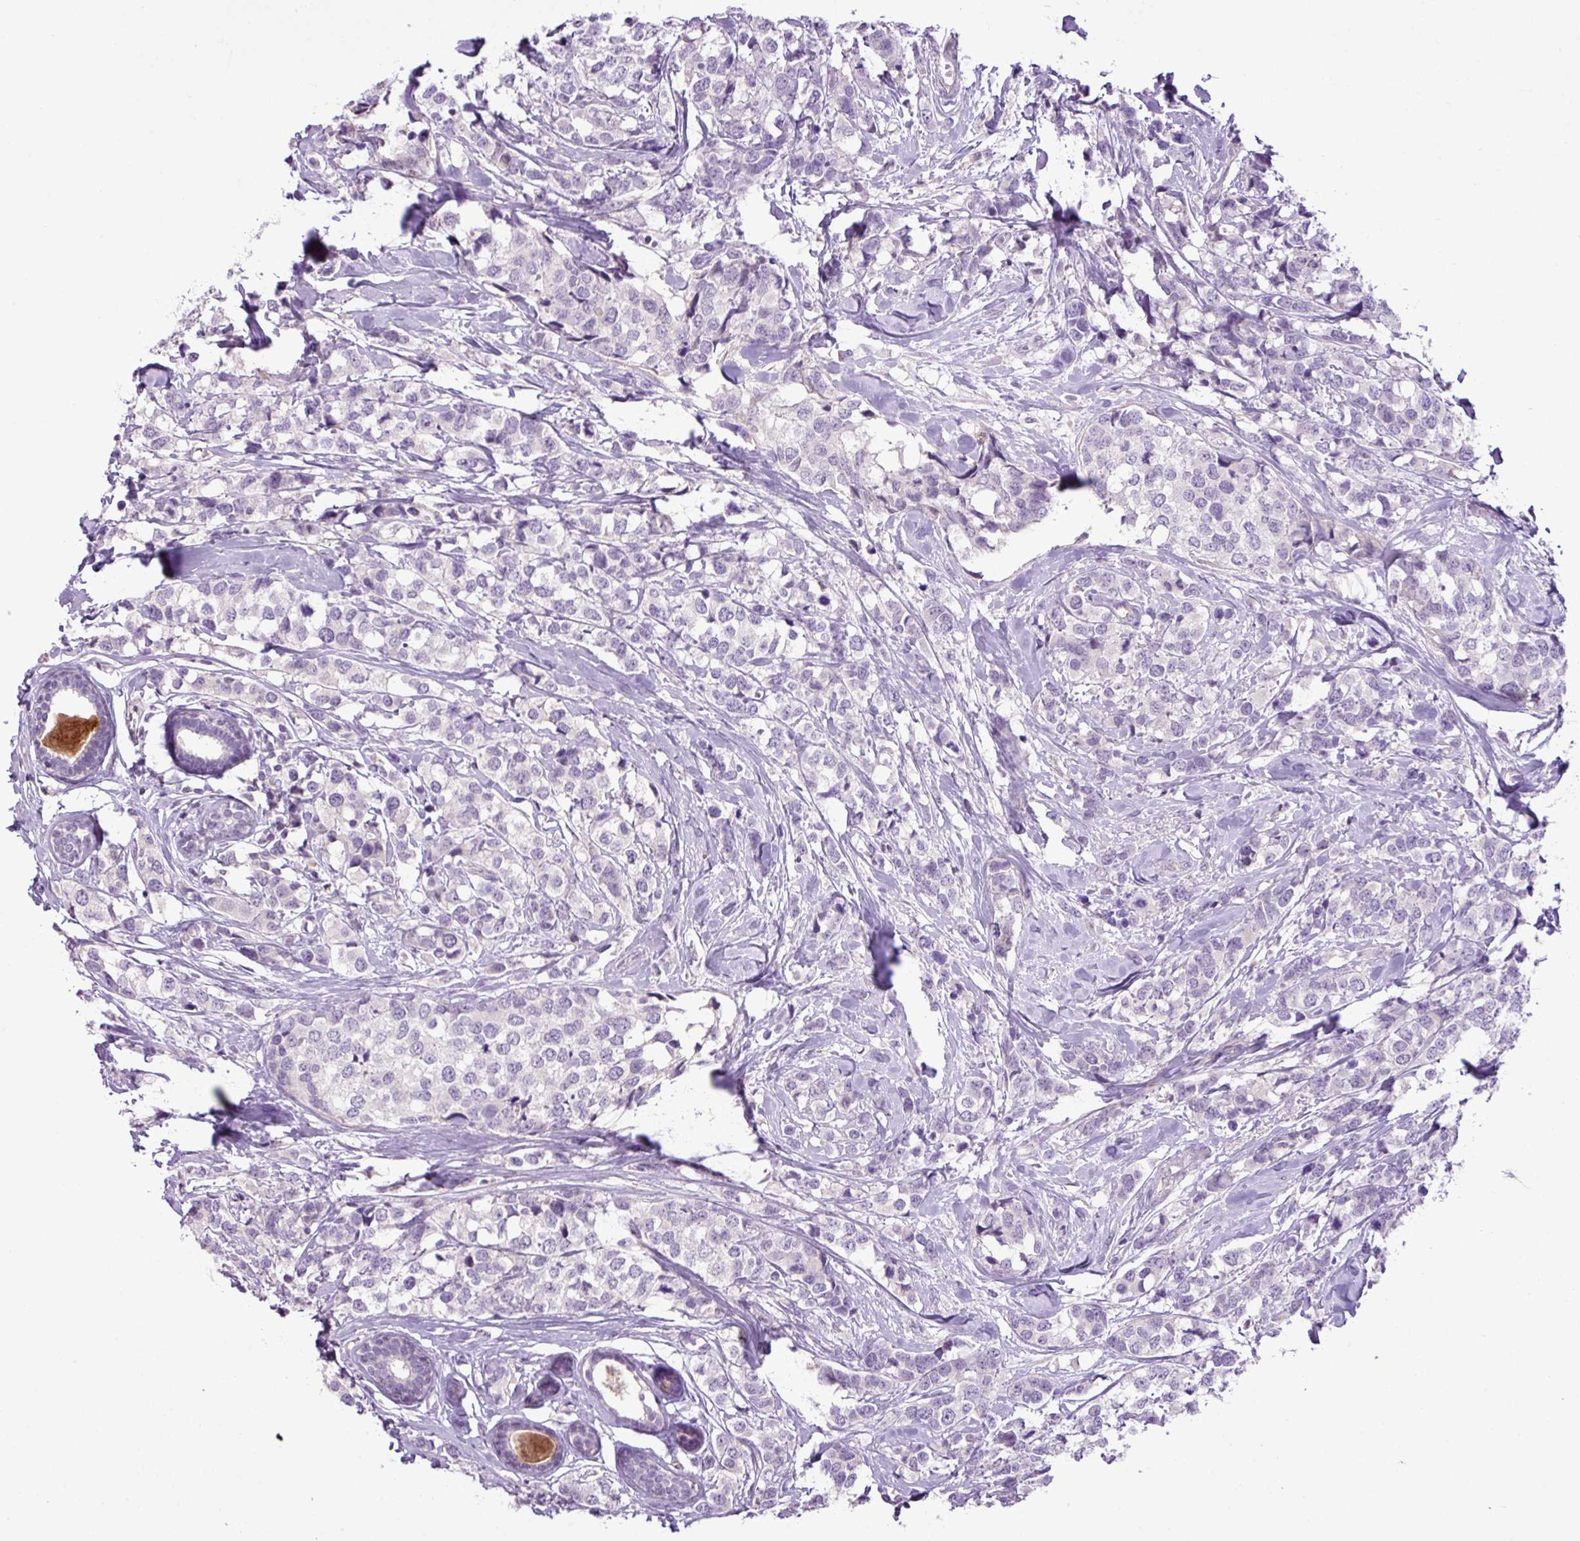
{"staining": {"intensity": "negative", "quantity": "none", "location": "none"}, "tissue": "breast cancer", "cell_type": "Tumor cells", "image_type": "cancer", "snomed": [{"axis": "morphology", "description": "Lobular carcinoma"}, {"axis": "topography", "description": "Breast"}], "caption": "This is an IHC image of human breast lobular carcinoma. There is no positivity in tumor cells.", "gene": "DNAJB13", "patient": {"sex": "female", "age": 59}}